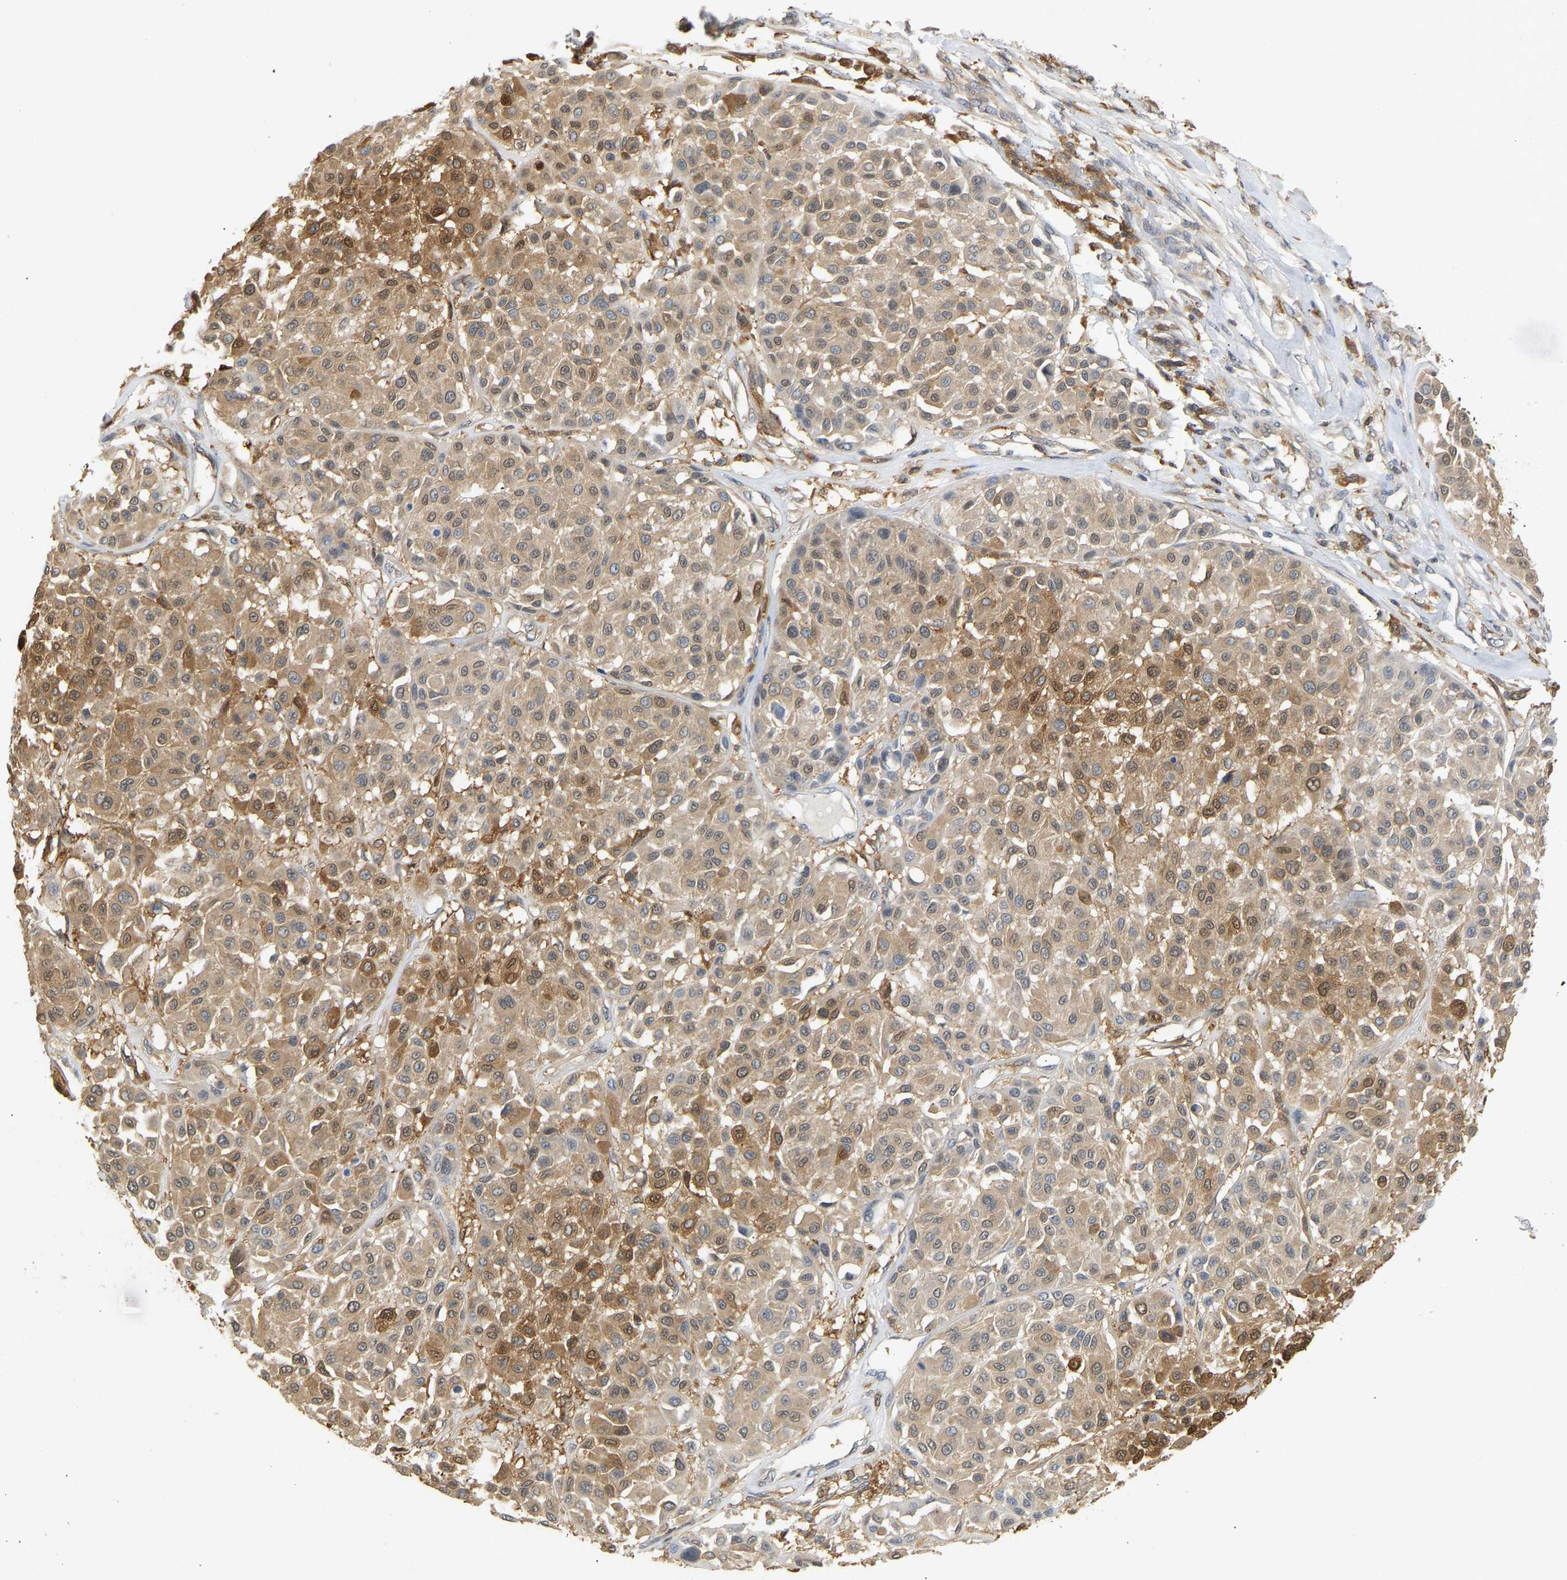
{"staining": {"intensity": "moderate", "quantity": ">75%", "location": "cytoplasmic/membranous"}, "tissue": "melanoma", "cell_type": "Tumor cells", "image_type": "cancer", "snomed": [{"axis": "morphology", "description": "Malignant melanoma, Metastatic site"}, {"axis": "topography", "description": "Soft tissue"}], "caption": "Tumor cells show medium levels of moderate cytoplasmic/membranous expression in approximately >75% of cells in human melanoma.", "gene": "ENO1", "patient": {"sex": "male", "age": 41}}